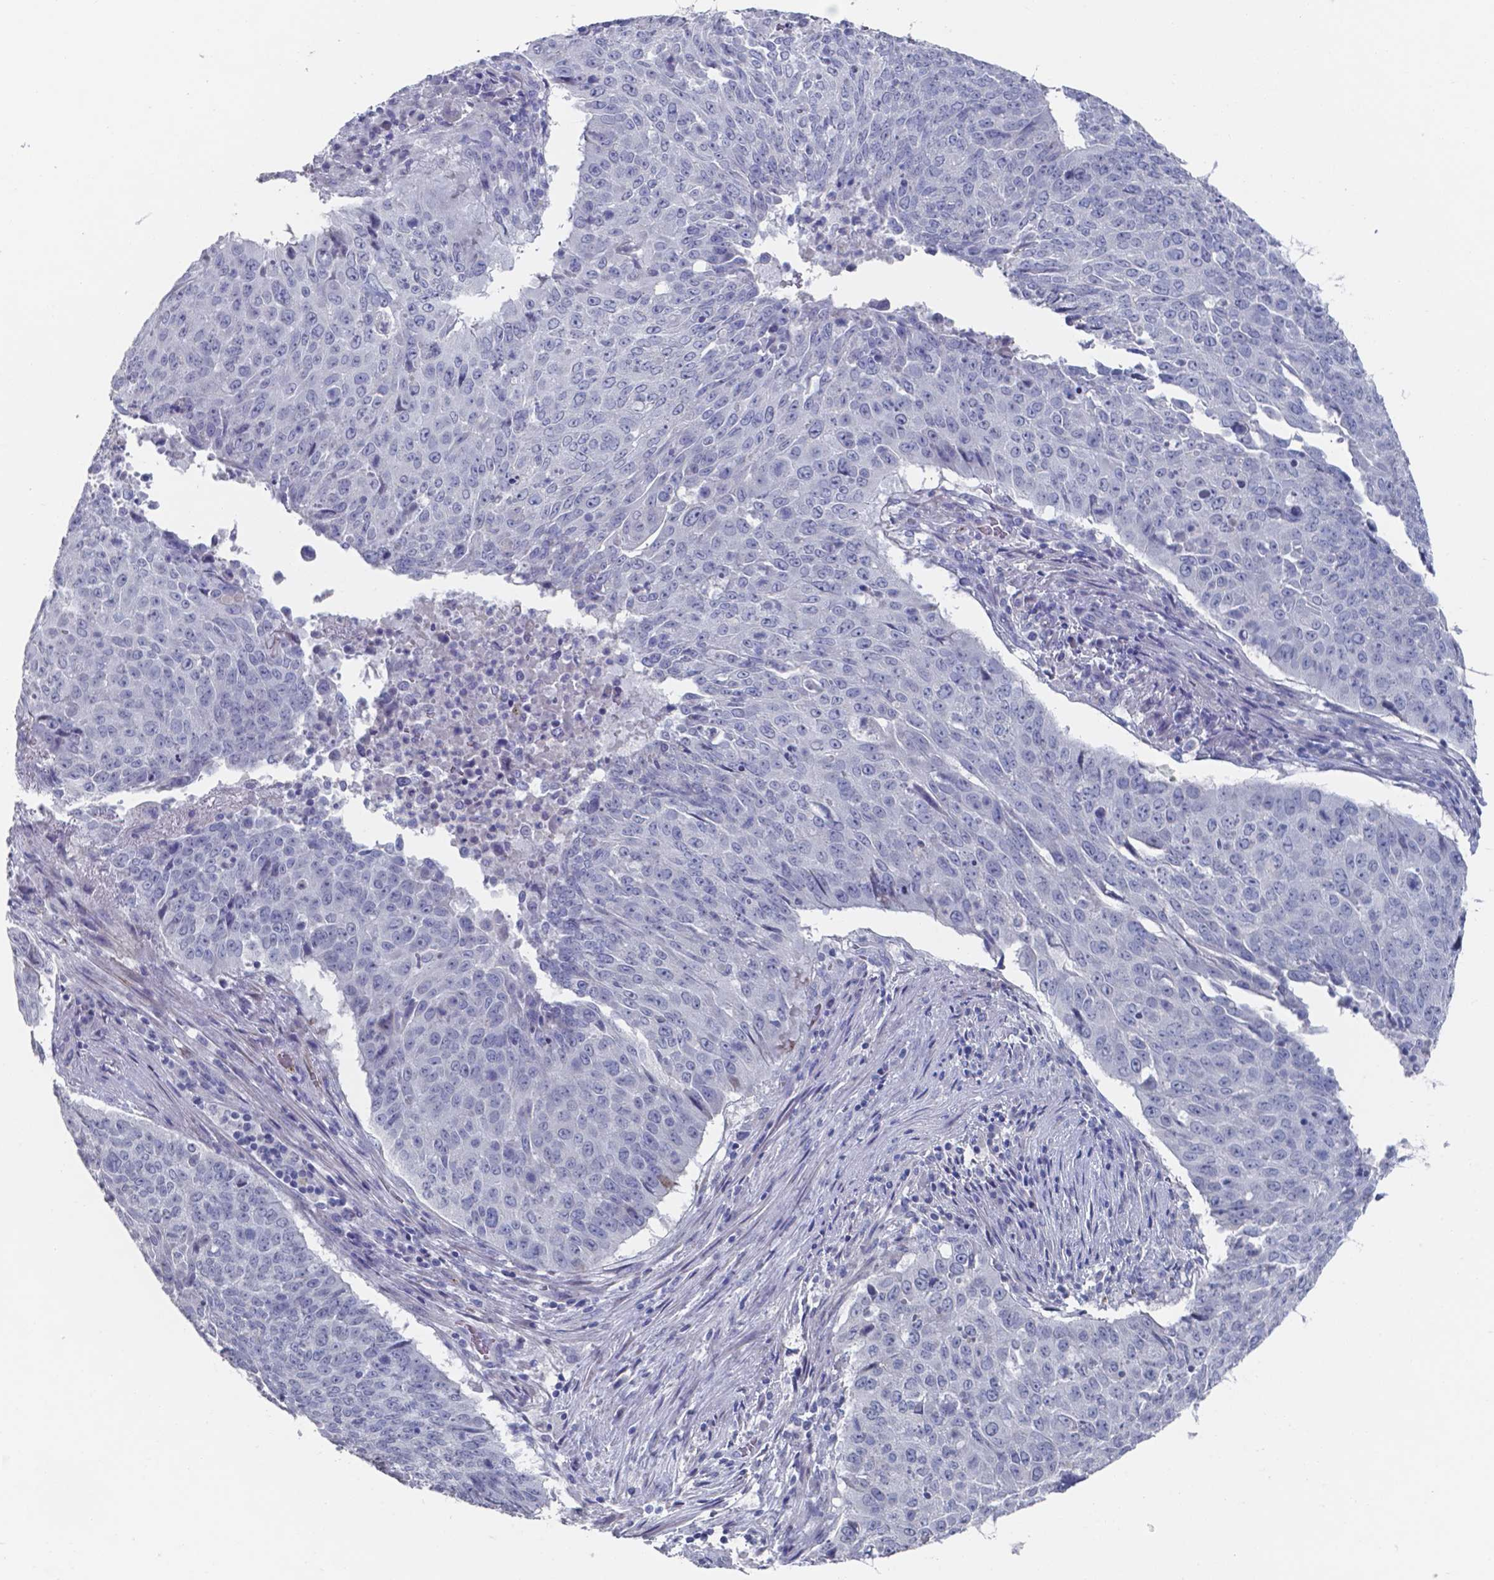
{"staining": {"intensity": "negative", "quantity": "none", "location": "none"}, "tissue": "lung cancer", "cell_type": "Tumor cells", "image_type": "cancer", "snomed": [{"axis": "morphology", "description": "Normal tissue, NOS"}, {"axis": "morphology", "description": "Squamous cell carcinoma, NOS"}, {"axis": "topography", "description": "Bronchus"}, {"axis": "topography", "description": "Lung"}], "caption": "DAB (3,3'-diaminobenzidine) immunohistochemical staining of human squamous cell carcinoma (lung) shows no significant staining in tumor cells. (DAB immunohistochemistry visualized using brightfield microscopy, high magnification).", "gene": "PLA2R1", "patient": {"sex": "male", "age": 64}}